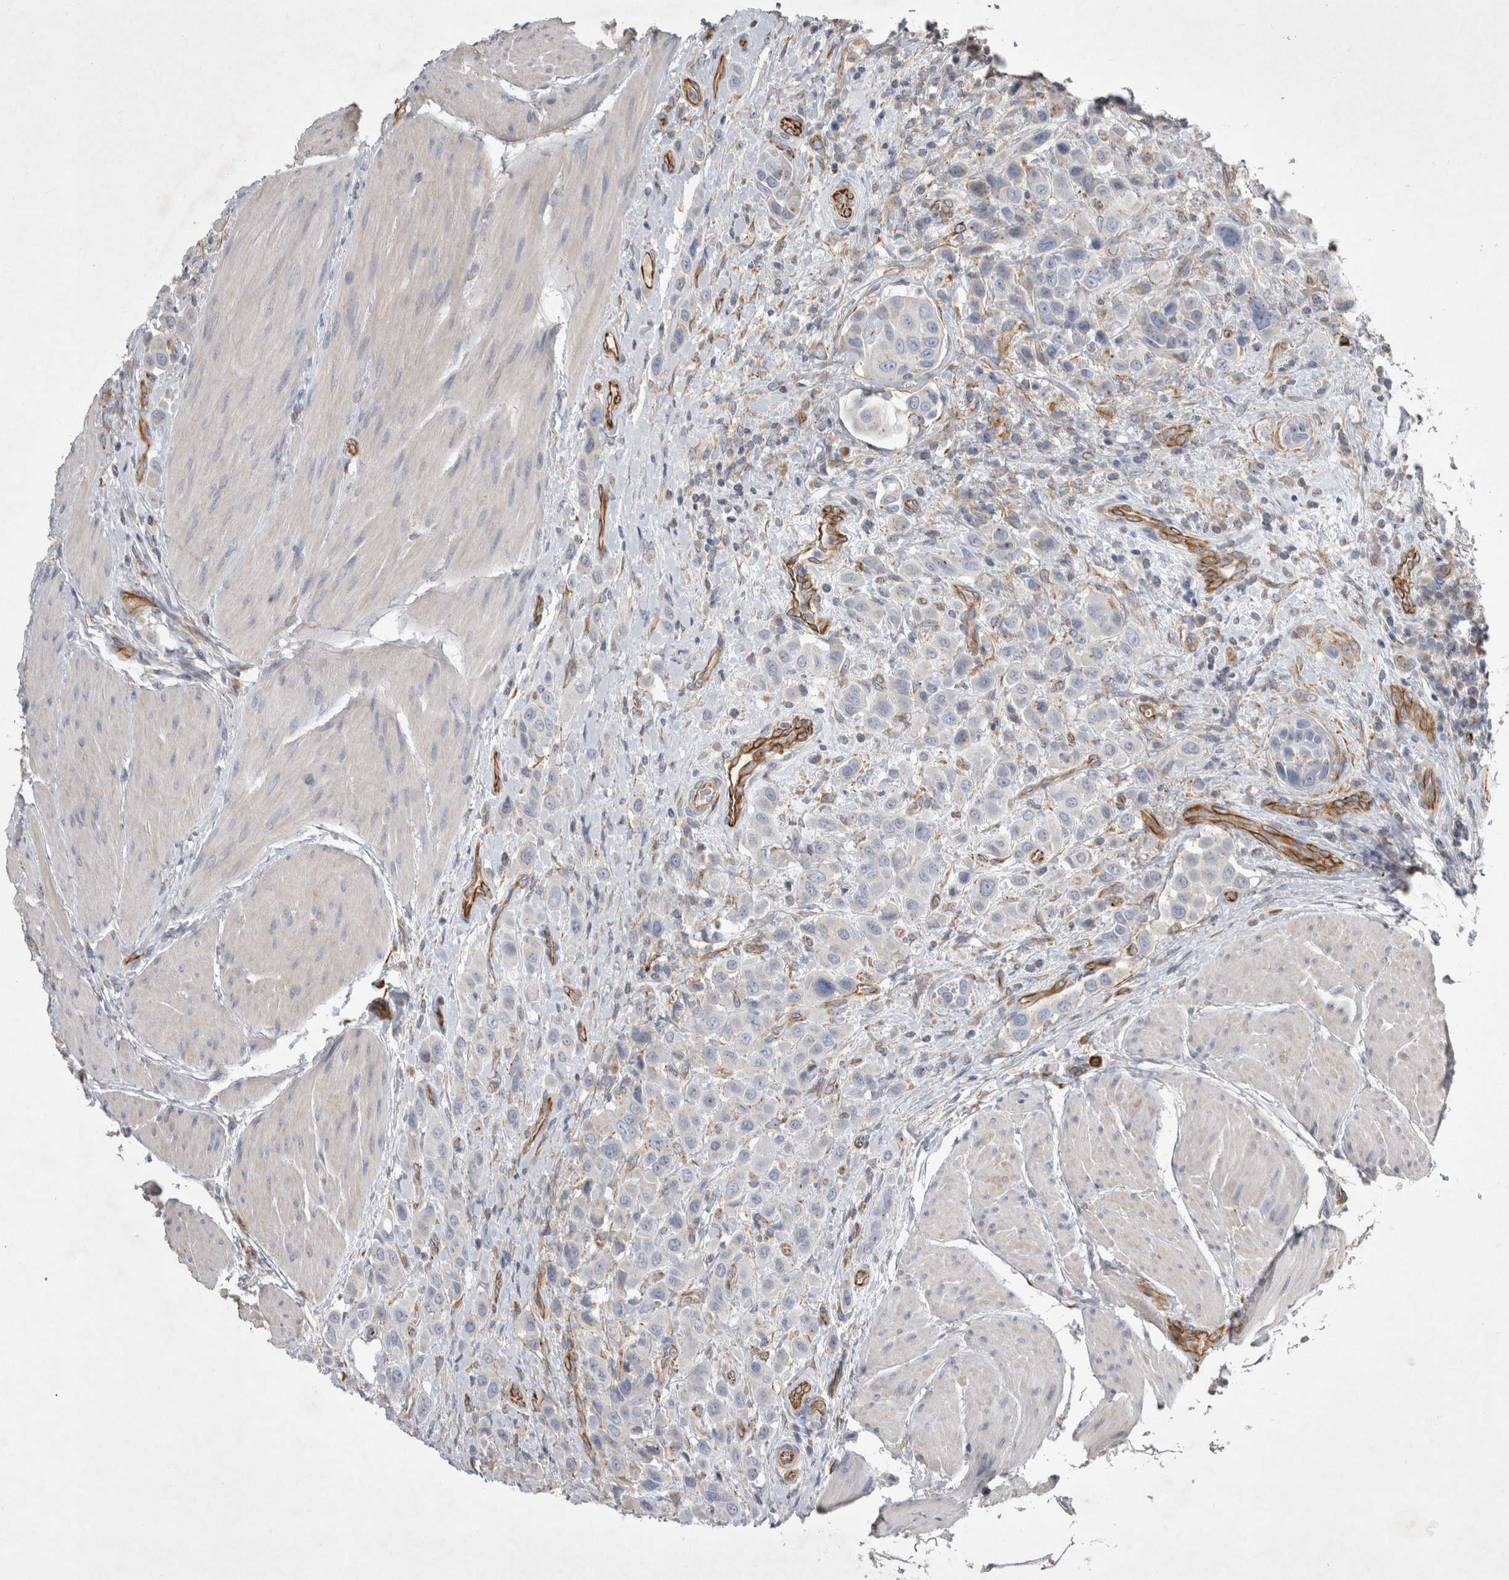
{"staining": {"intensity": "negative", "quantity": "none", "location": "none"}, "tissue": "urothelial cancer", "cell_type": "Tumor cells", "image_type": "cancer", "snomed": [{"axis": "morphology", "description": "Urothelial carcinoma, High grade"}, {"axis": "topography", "description": "Urinary bladder"}], "caption": "Tumor cells are negative for brown protein staining in high-grade urothelial carcinoma.", "gene": "STRADB", "patient": {"sex": "male", "age": 50}}